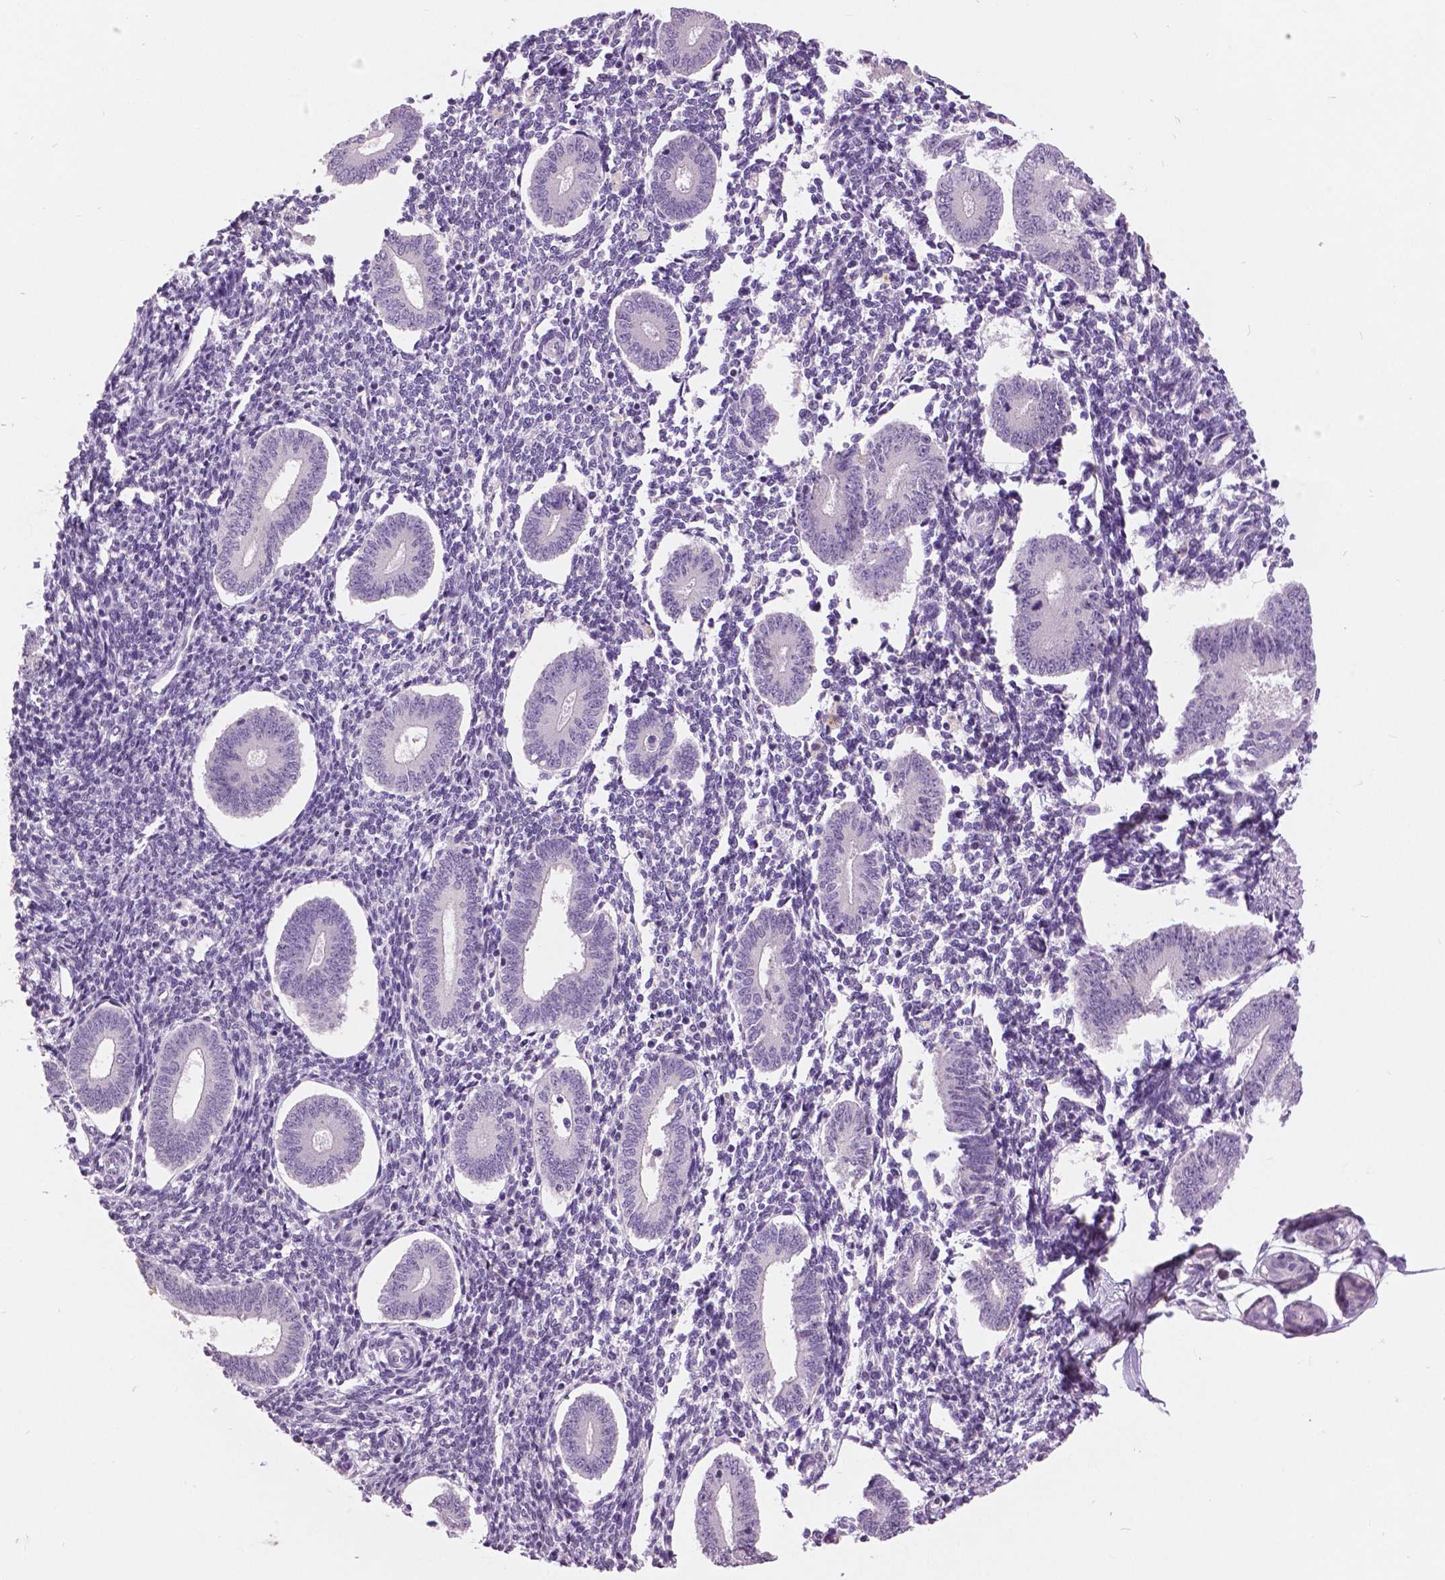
{"staining": {"intensity": "negative", "quantity": "none", "location": "none"}, "tissue": "endometrium", "cell_type": "Cells in endometrial stroma", "image_type": "normal", "snomed": [{"axis": "morphology", "description": "Normal tissue, NOS"}, {"axis": "topography", "description": "Endometrium"}], "caption": "Human endometrium stained for a protein using immunohistochemistry (IHC) demonstrates no positivity in cells in endometrial stroma.", "gene": "GRIN2A", "patient": {"sex": "female", "age": 40}}